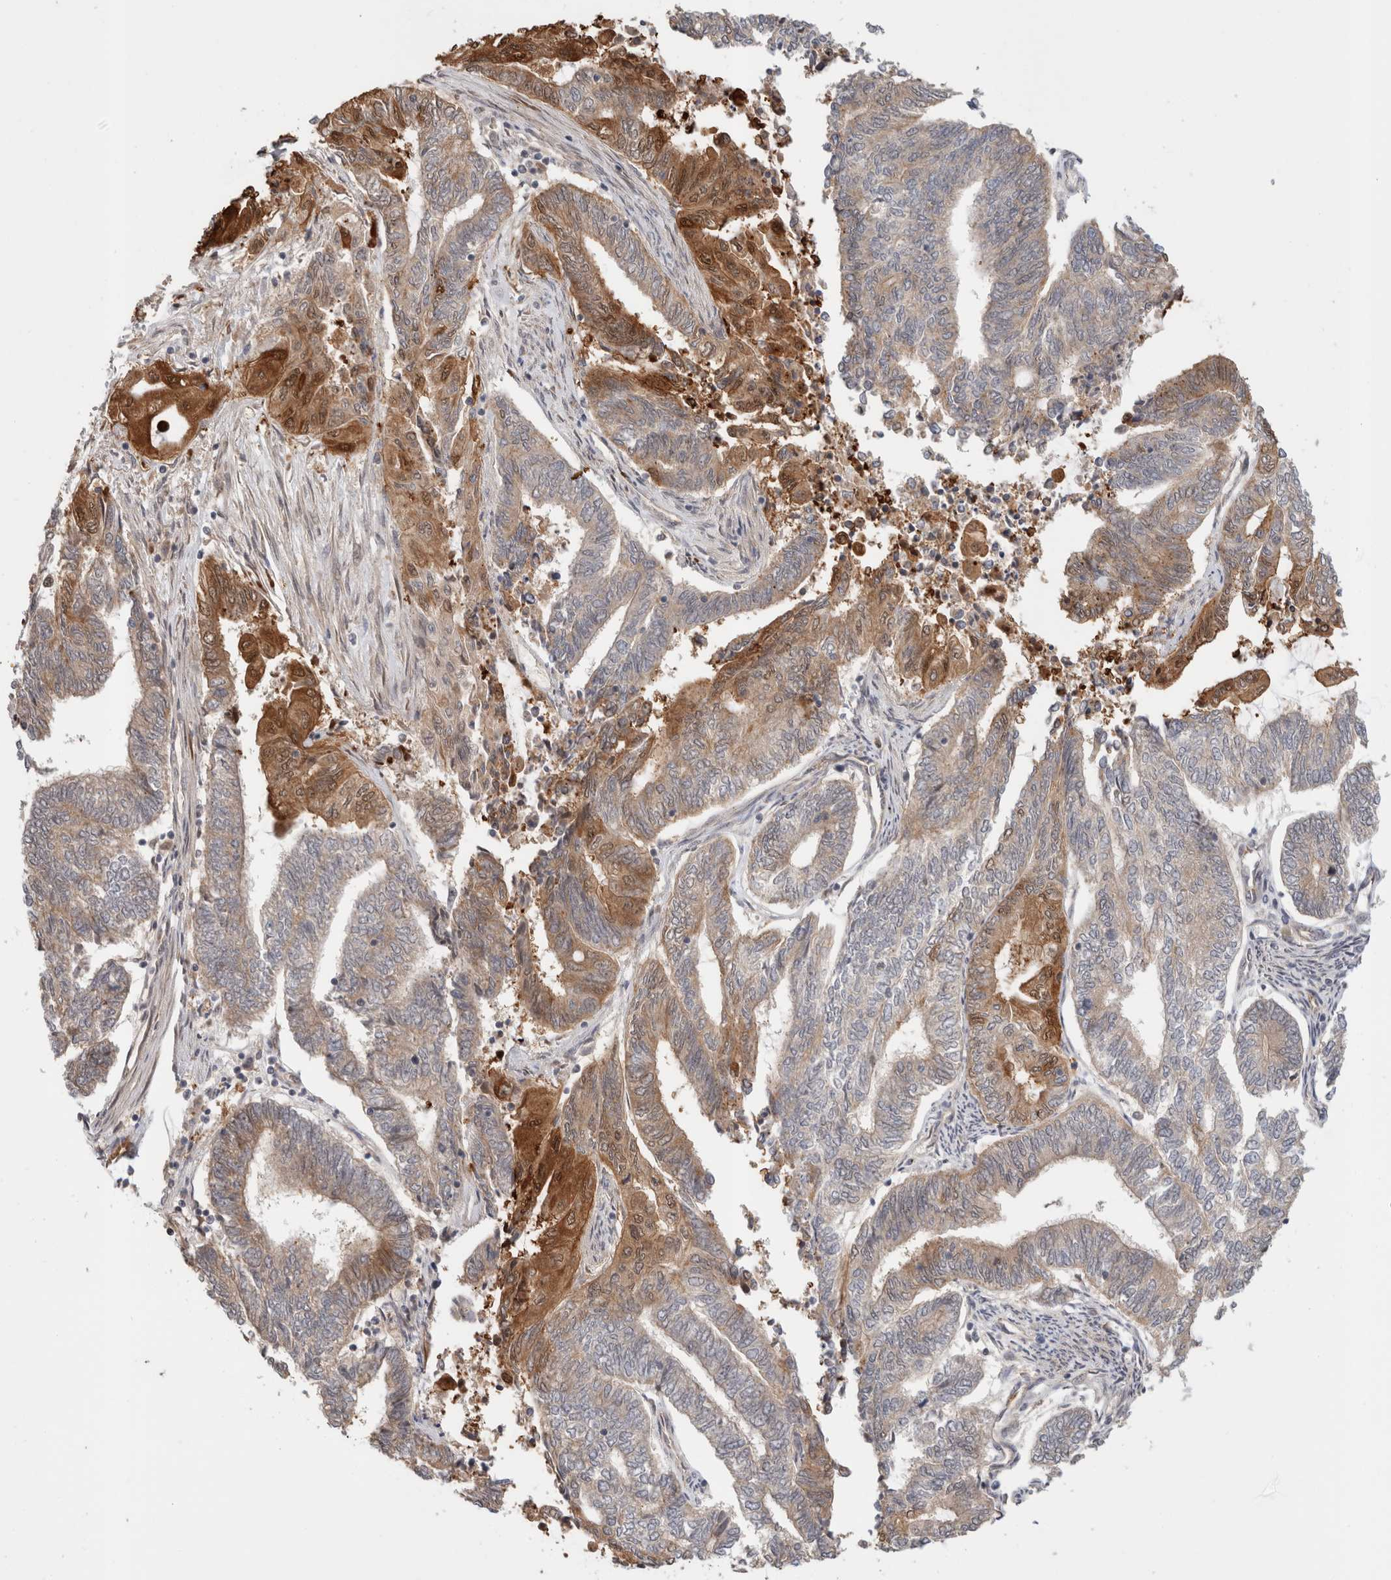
{"staining": {"intensity": "moderate", "quantity": "<25%", "location": "cytoplasmic/membranous"}, "tissue": "endometrial cancer", "cell_type": "Tumor cells", "image_type": "cancer", "snomed": [{"axis": "morphology", "description": "Adenocarcinoma, NOS"}, {"axis": "topography", "description": "Uterus"}, {"axis": "topography", "description": "Endometrium"}], "caption": "DAB immunohistochemical staining of human adenocarcinoma (endometrial) displays moderate cytoplasmic/membranous protein positivity in about <25% of tumor cells. (brown staining indicates protein expression, while blue staining denotes nuclei).", "gene": "OTUD6B", "patient": {"sex": "female", "age": 70}}